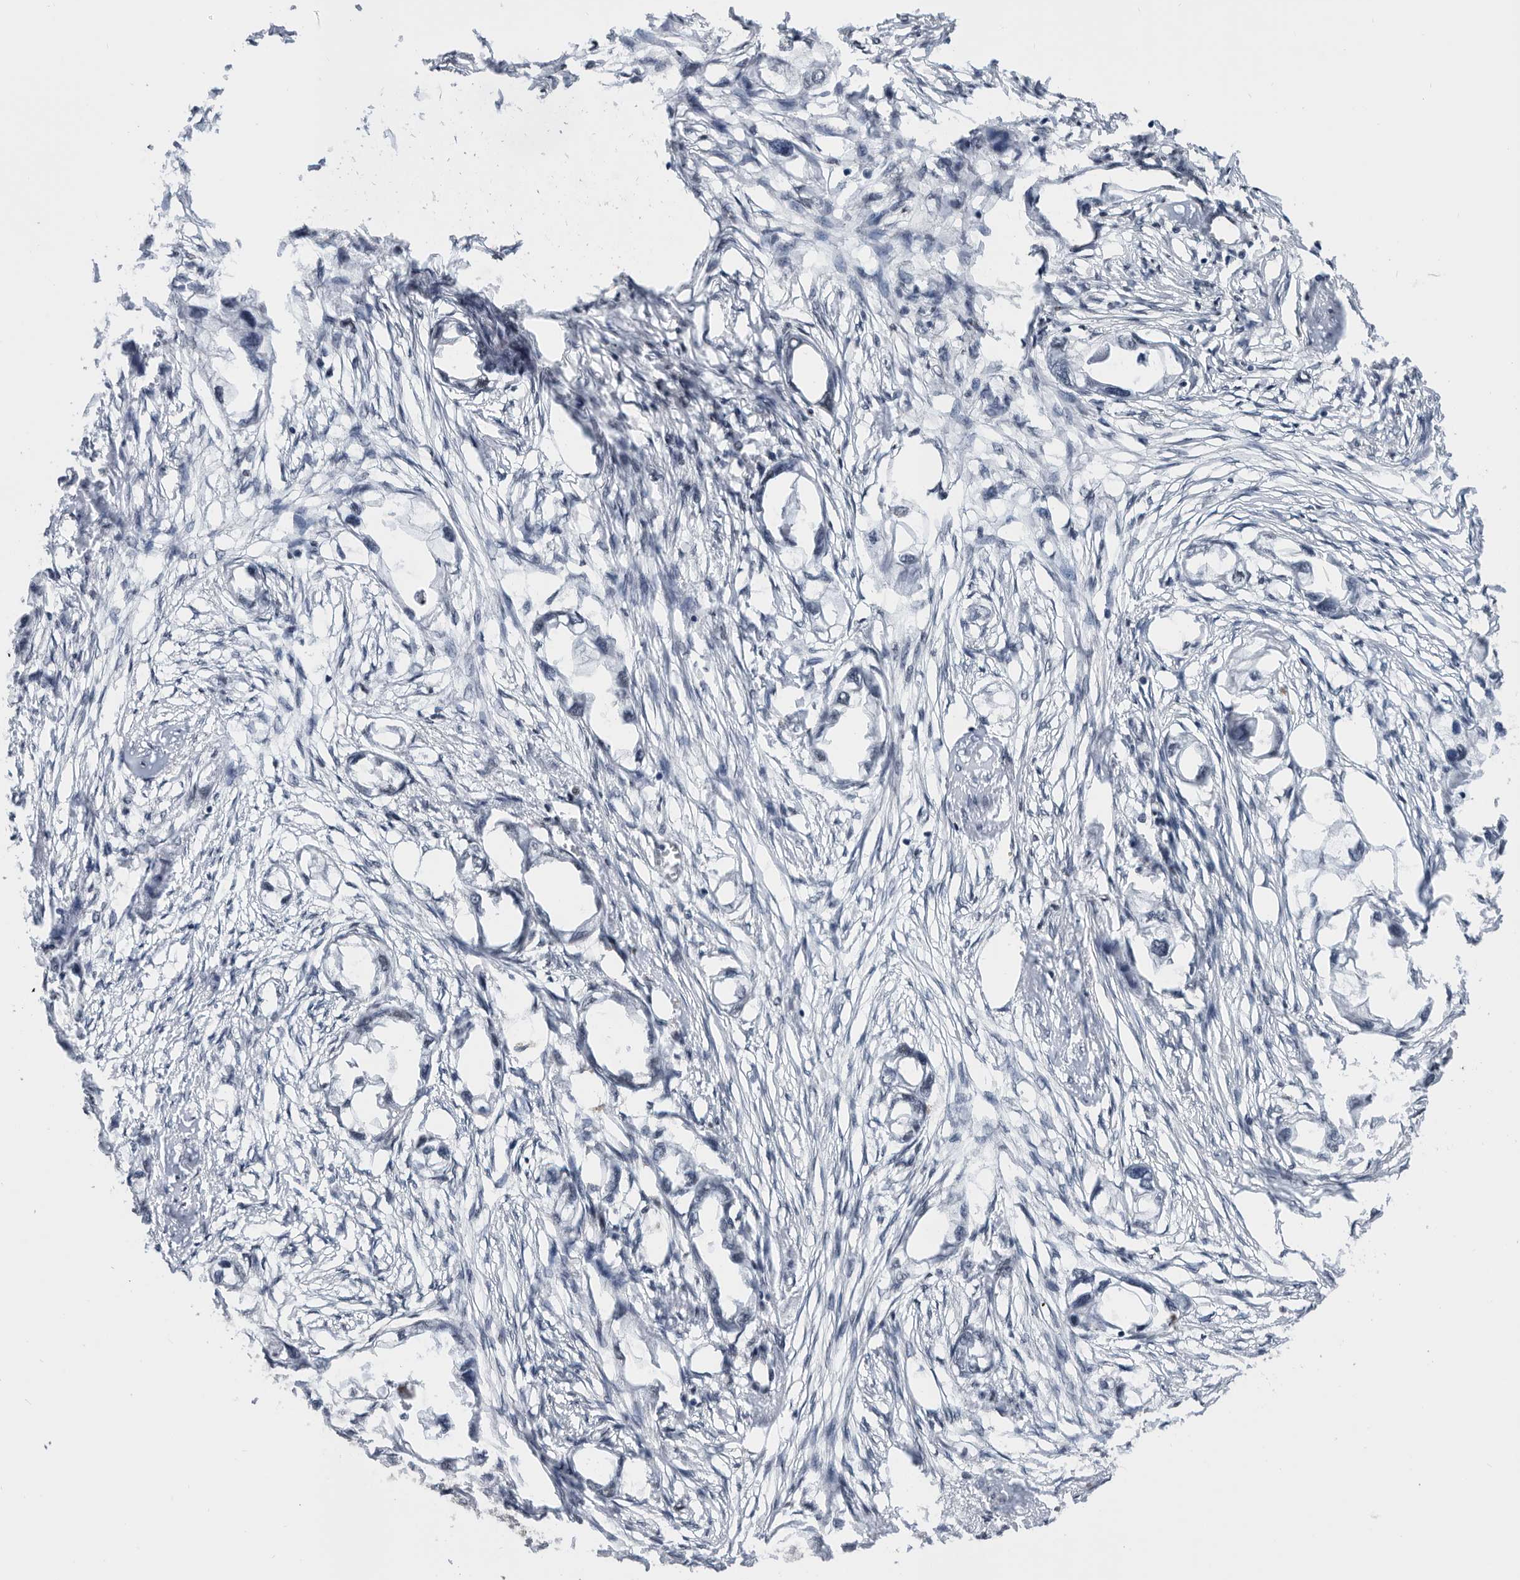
{"staining": {"intensity": "negative", "quantity": "none", "location": "none"}, "tissue": "endometrial cancer", "cell_type": "Tumor cells", "image_type": "cancer", "snomed": [{"axis": "morphology", "description": "Adenocarcinoma, NOS"}, {"axis": "morphology", "description": "Adenocarcinoma, metastatic, NOS"}, {"axis": "topography", "description": "Adipose tissue"}, {"axis": "topography", "description": "Endometrium"}], "caption": "DAB (3,3'-diaminobenzidine) immunohistochemical staining of endometrial cancer (metastatic adenocarcinoma) exhibits no significant expression in tumor cells. (DAB immunohistochemistry with hematoxylin counter stain).", "gene": "SNRNP48", "patient": {"sex": "female", "age": 67}}